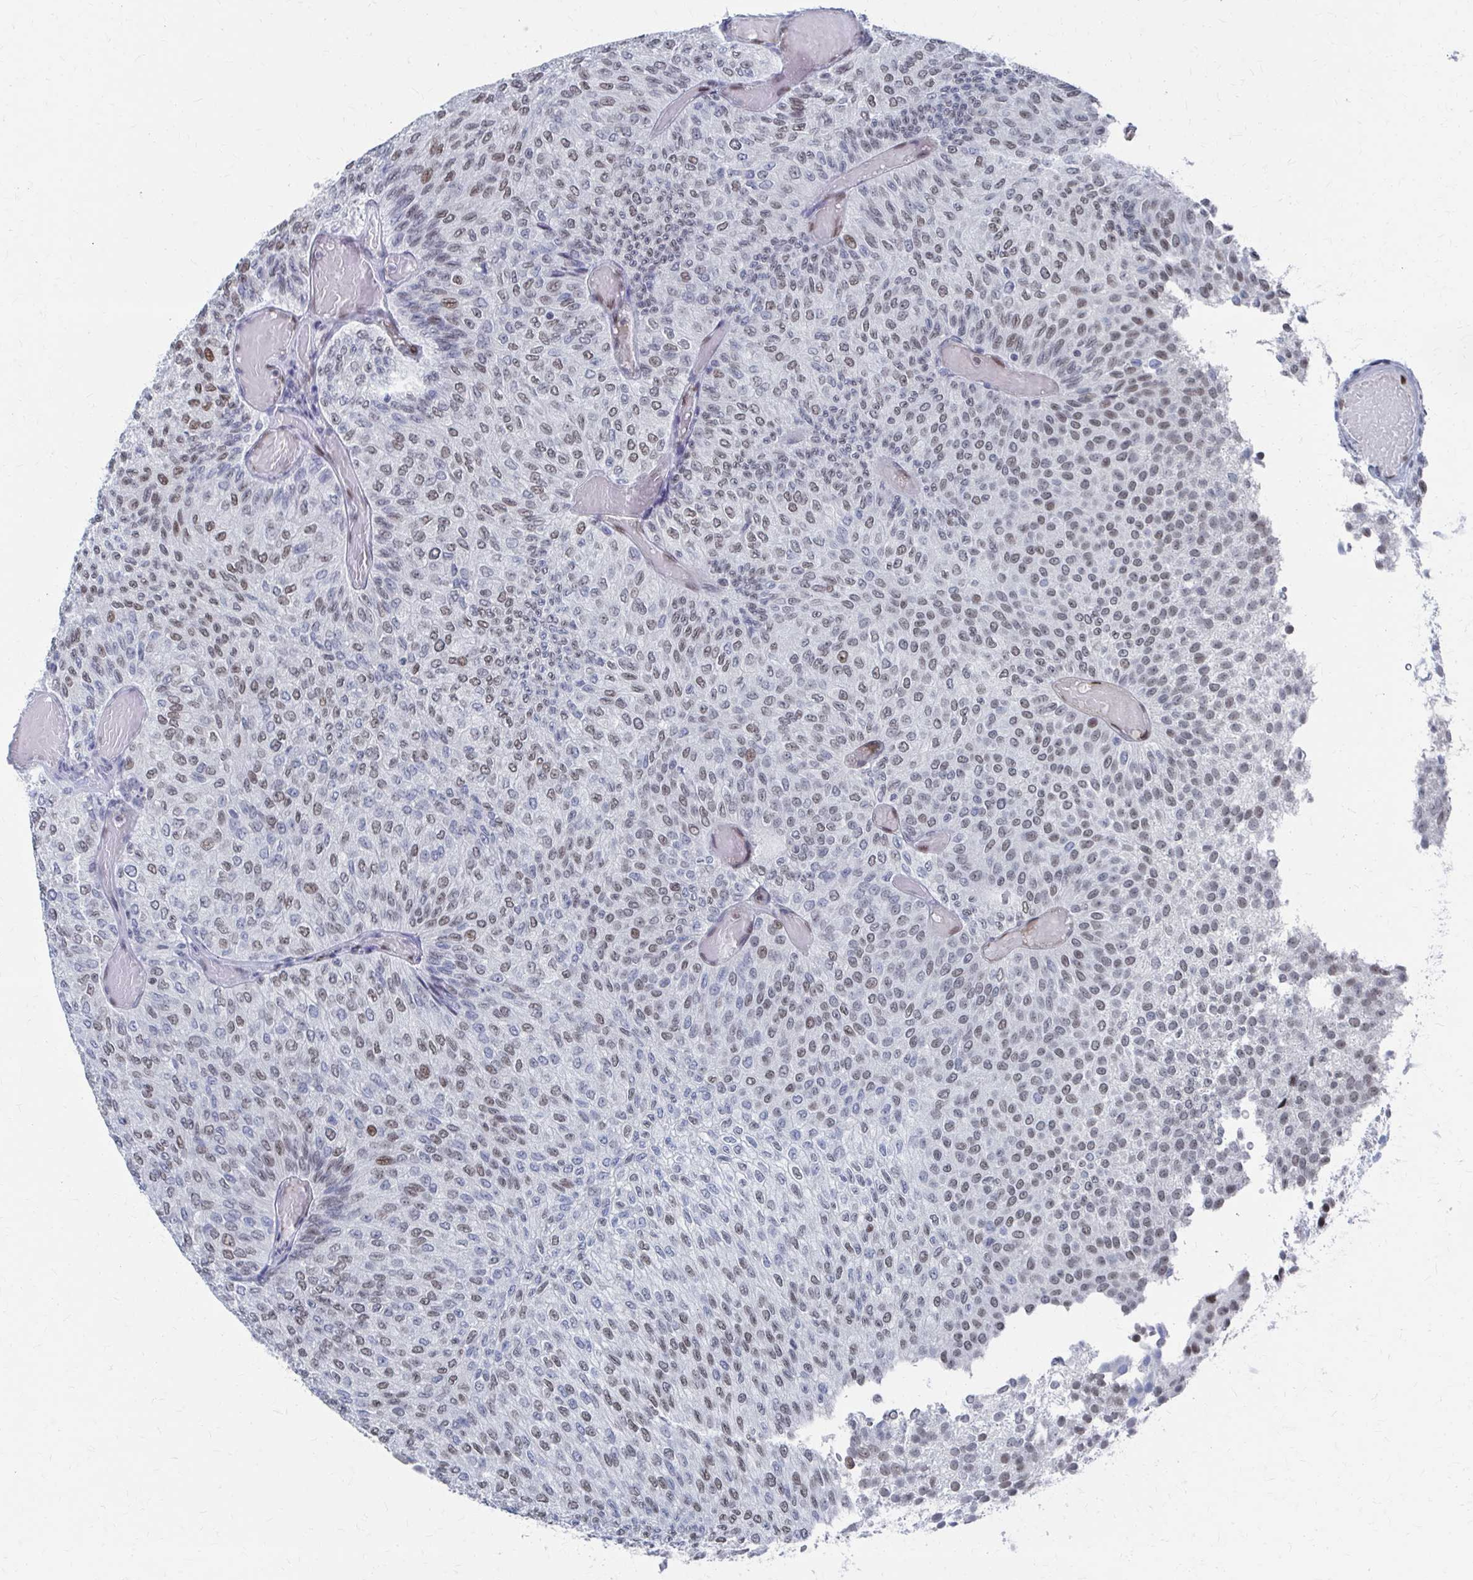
{"staining": {"intensity": "weak", "quantity": ">75%", "location": "nuclear"}, "tissue": "urothelial cancer", "cell_type": "Tumor cells", "image_type": "cancer", "snomed": [{"axis": "morphology", "description": "Urothelial carcinoma, Low grade"}, {"axis": "topography", "description": "Urinary bladder"}], "caption": "Low-grade urothelial carcinoma stained with immunohistochemistry (IHC) exhibits weak nuclear positivity in about >75% of tumor cells.", "gene": "CDIN1", "patient": {"sex": "male", "age": 78}}